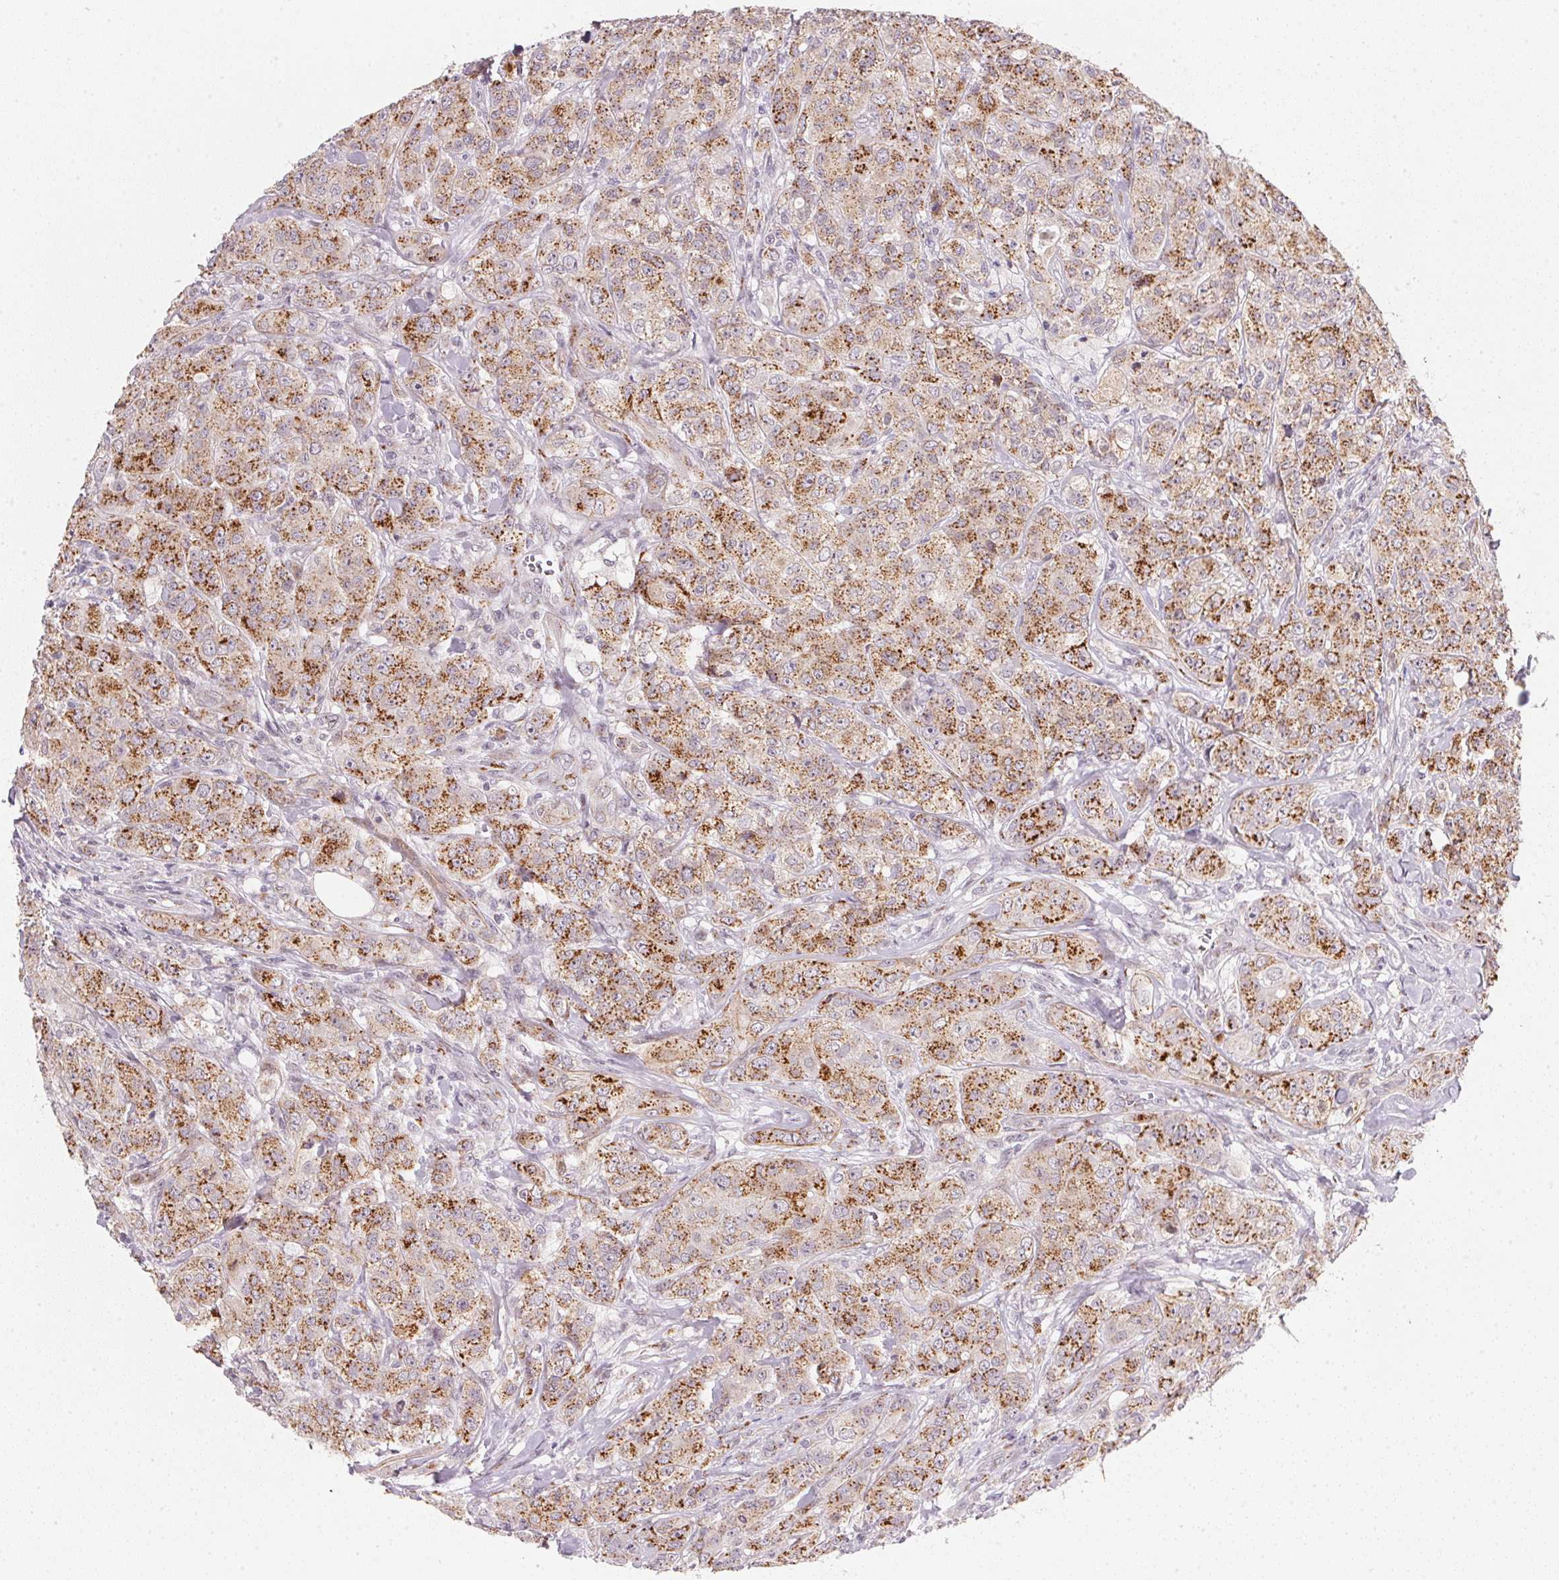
{"staining": {"intensity": "strong", "quantity": ">75%", "location": "cytoplasmic/membranous"}, "tissue": "breast cancer", "cell_type": "Tumor cells", "image_type": "cancer", "snomed": [{"axis": "morphology", "description": "Duct carcinoma"}, {"axis": "topography", "description": "Breast"}], "caption": "Immunohistochemistry (IHC) photomicrograph of human infiltrating ductal carcinoma (breast) stained for a protein (brown), which demonstrates high levels of strong cytoplasmic/membranous expression in about >75% of tumor cells.", "gene": "RAB22A", "patient": {"sex": "female", "age": 43}}